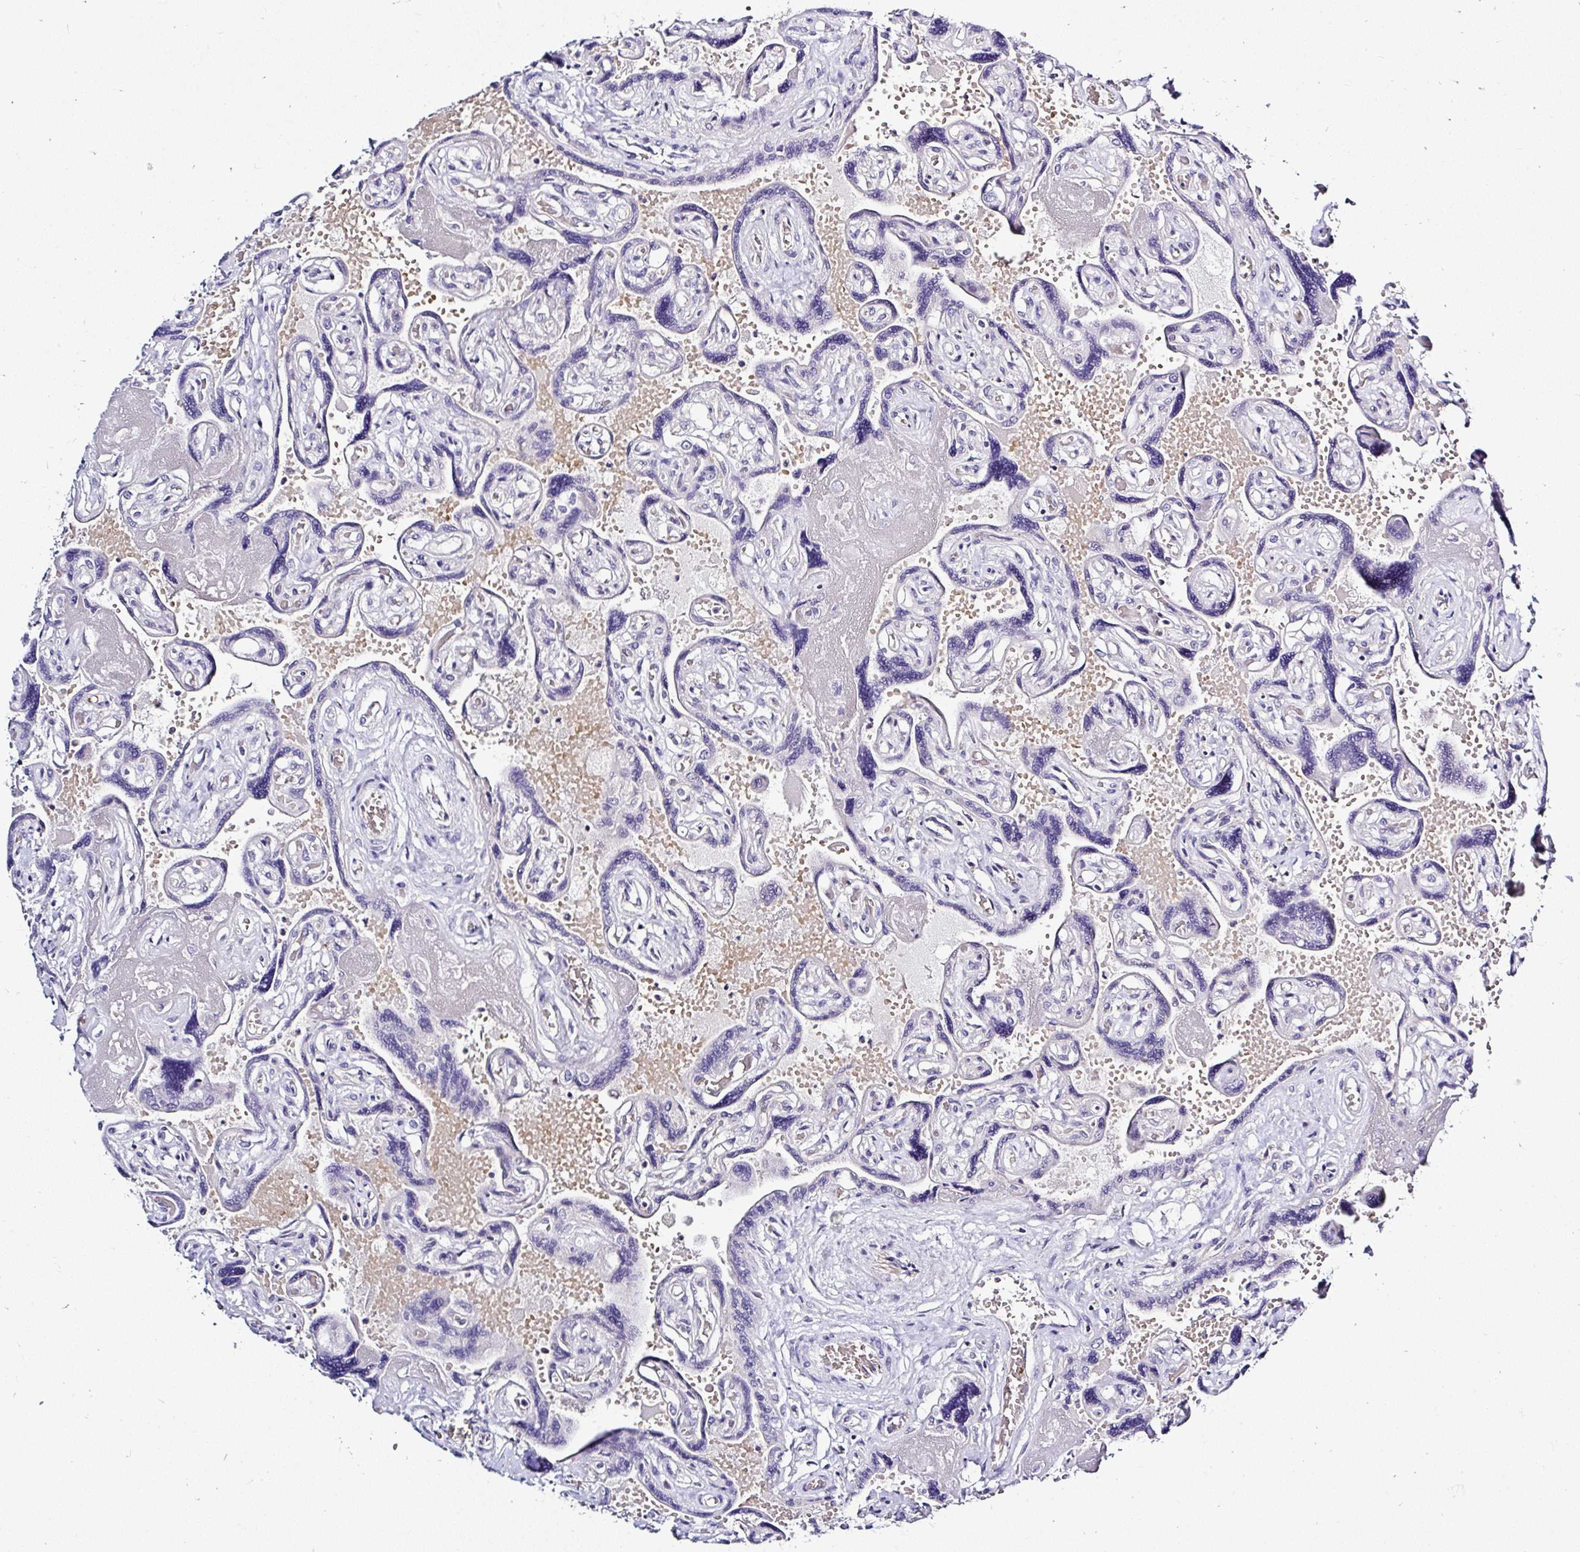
{"staining": {"intensity": "negative", "quantity": "none", "location": "none"}, "tissue": "placenta", "cell_type": "Trophoblastic cells", "image_type": "normal", "snomed": [{"axis": "morphology", "description": "Normal tissue, NOS"}, {"axis": "topography", "description": "Placenta"}], "caption": "Protein analysis of unremarkable placenta exhibits no significant staining in trophoblastic cells. The staining is performed using DAB brown chromogen with nuclei counter-stained in using hematoxylin.", "gene": "DEPDC5", "patient": {"sex": "female", "age": 32}}